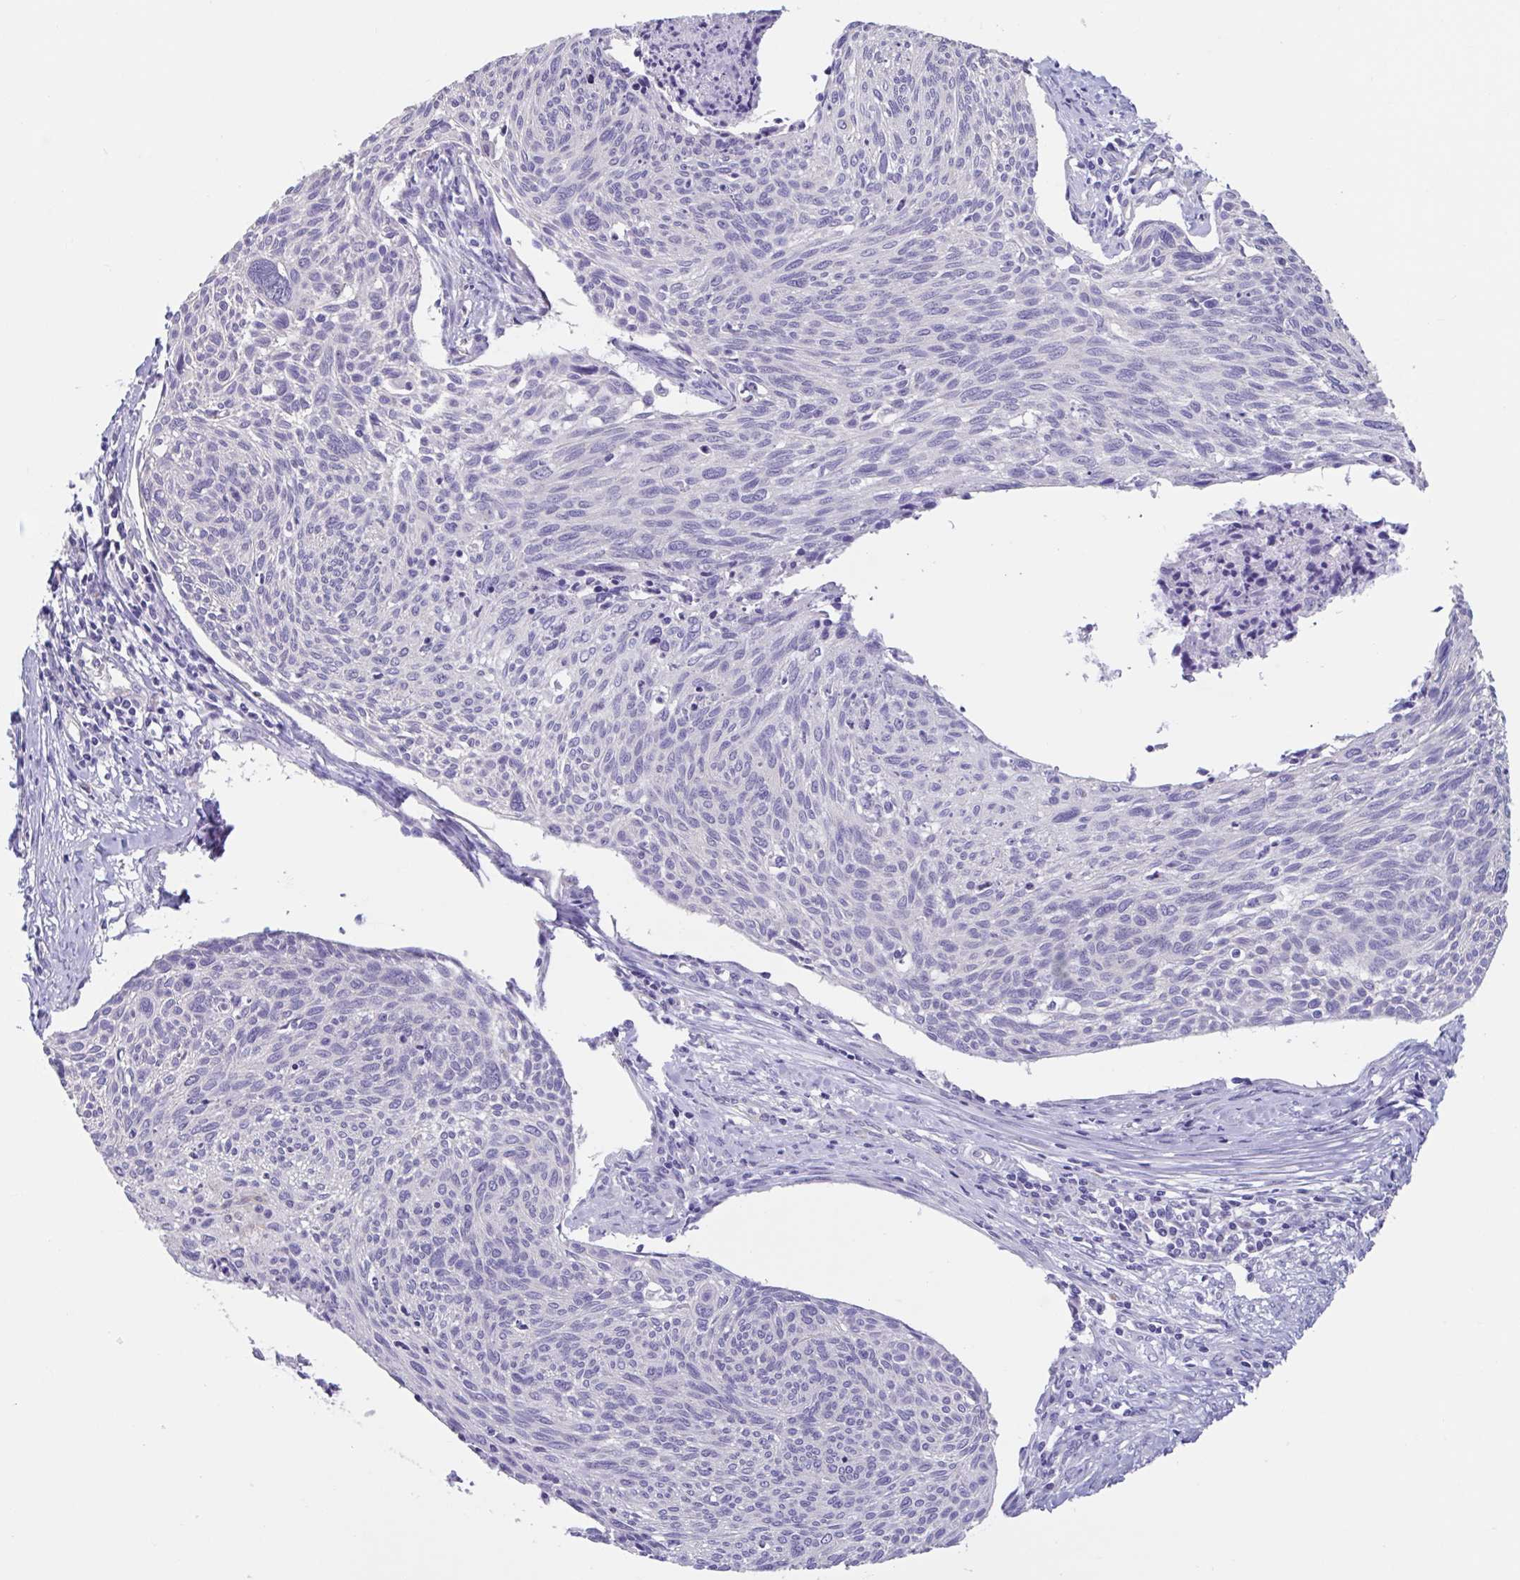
{"staining": {"intensity": "negative", "quantity": "none", "location": "none"}, "tissue": "cervical cancer", "cell_type": "Tumor cells", "image_type": "cancer", "snomed": [{"axis": "morphology", "description": "Squamous cell carcinoma, NOS"}, {"axis": "topography", "description": "Cervix"}], "caption": "Immunohistochemistry image of human cervical squamous cell carcinoma stained for a protein (brown), which shows no staining in tumor cells.", "gene": "GPR162", "patient": {"sex": "female", "age": 49}}